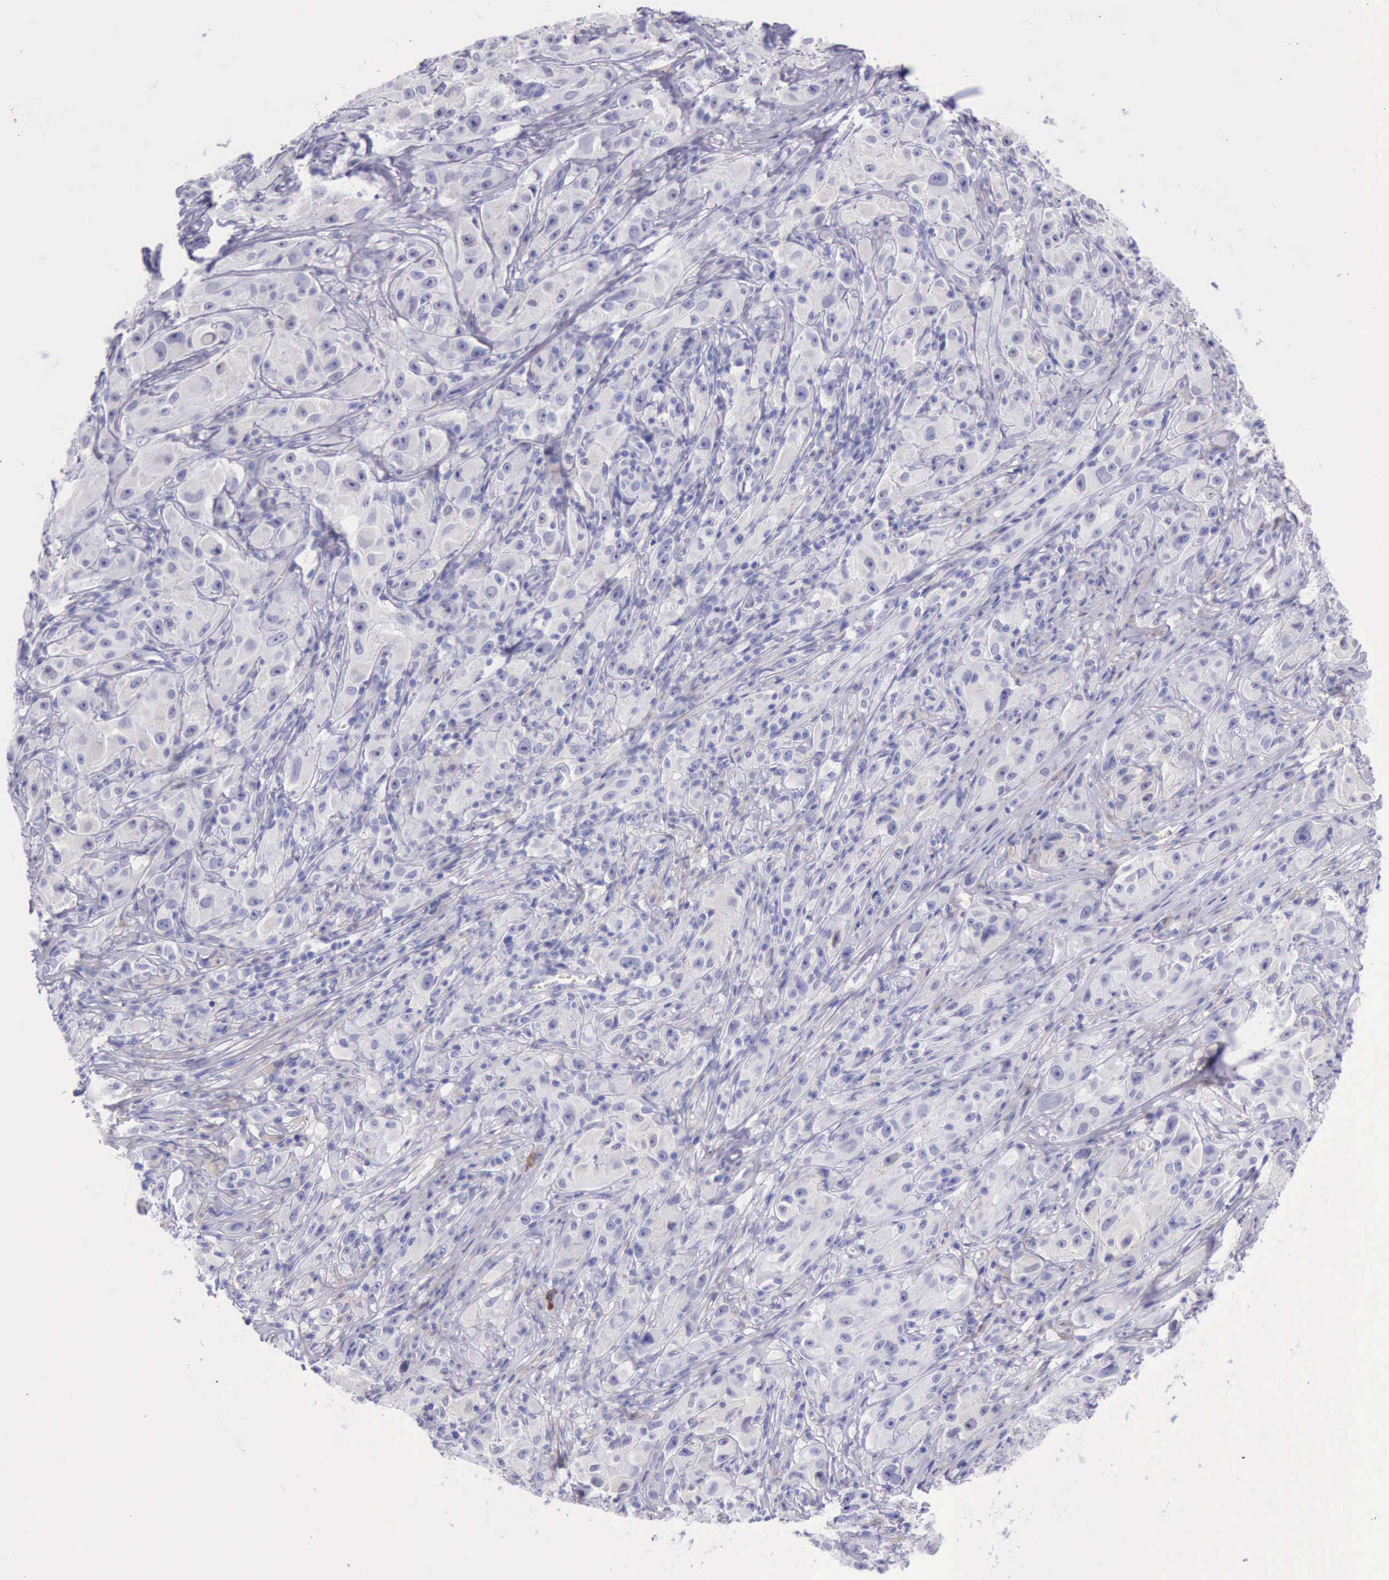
{"staining": {"intensity": "negative", "quantity": "none", "location": "none"}, "tissue": "melanoma", "cell_type": "Tumor cells", "image_type": "cancer", "snomed": [{"axis": "morphology", "description": "Malignant melanoma, NOS"}, {"axis": "topography", "description": "Skin"}], "caption": "Human malignant melanoma stained for a protein using immunohistochemistry reveals no expression in tumor cells.", "gene": "KRT8", "patient": {"sex": "male", "age": 56}}